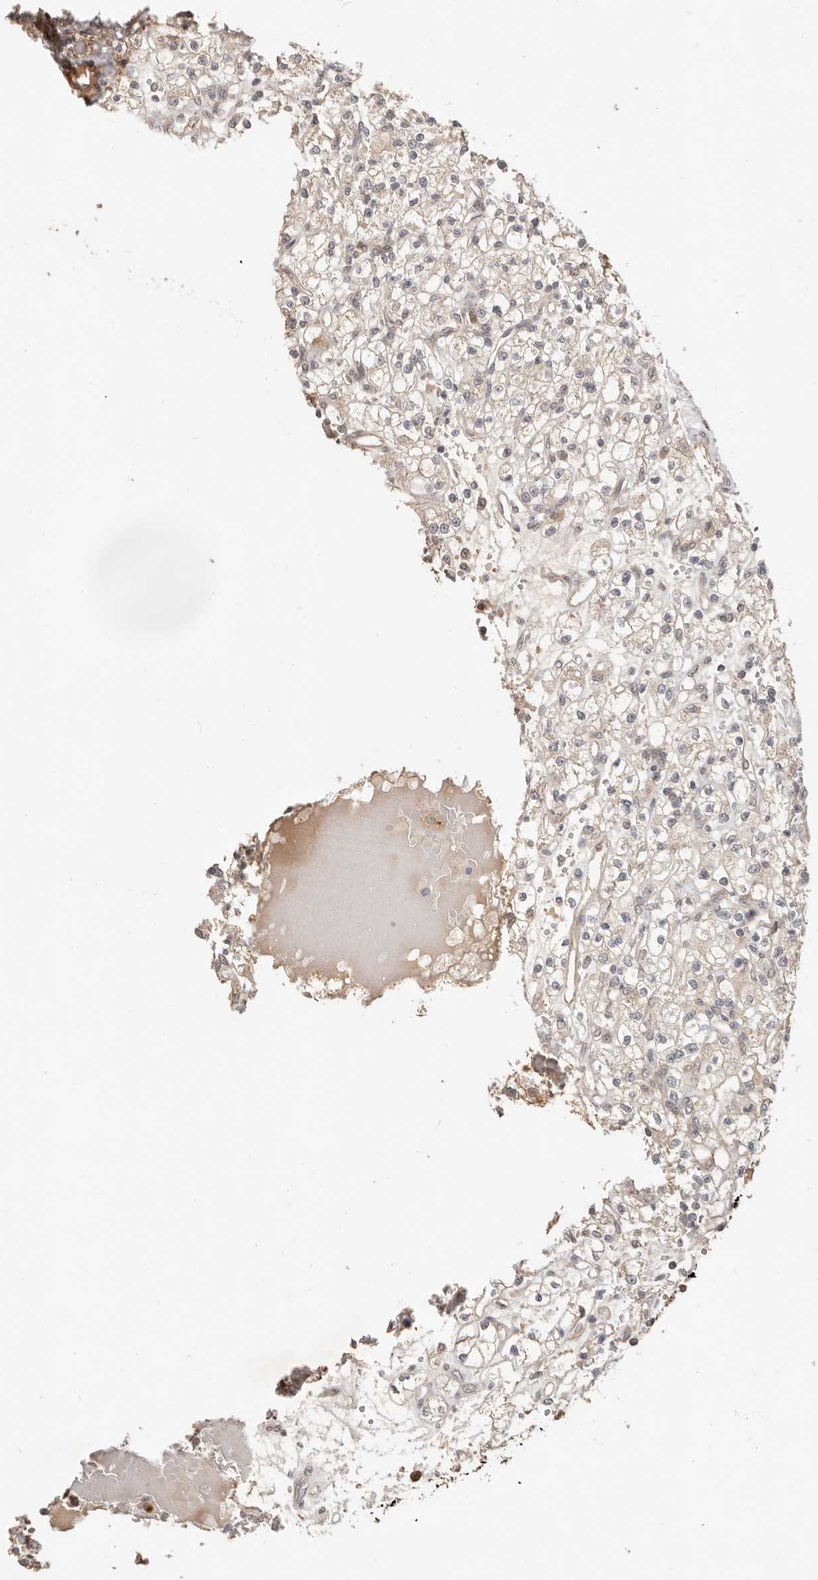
{"staining": {"intensity": "negative", "quantity": "none", "location": "none"}, "tissue": "renal cancer", "cell_type": "Tumor cells", "image_type": "cancer", "snomed": [{"axis": "morphology", "description": "Adenocarcinoma, NOS"}, {"axis": "topography", "description": "Kidney"}], "caption": "Immunohistochemistry micrograph of neoplastic tissue: renal cancer (adenocarcinoma) stained with DAB reveals no significant protein staining in tumor cells. (DAB (3,3'-diaminobenzidine) IHC, high magnification).", "gene": "MTFR2", "patient": {"sex": "female", "age": 59}}